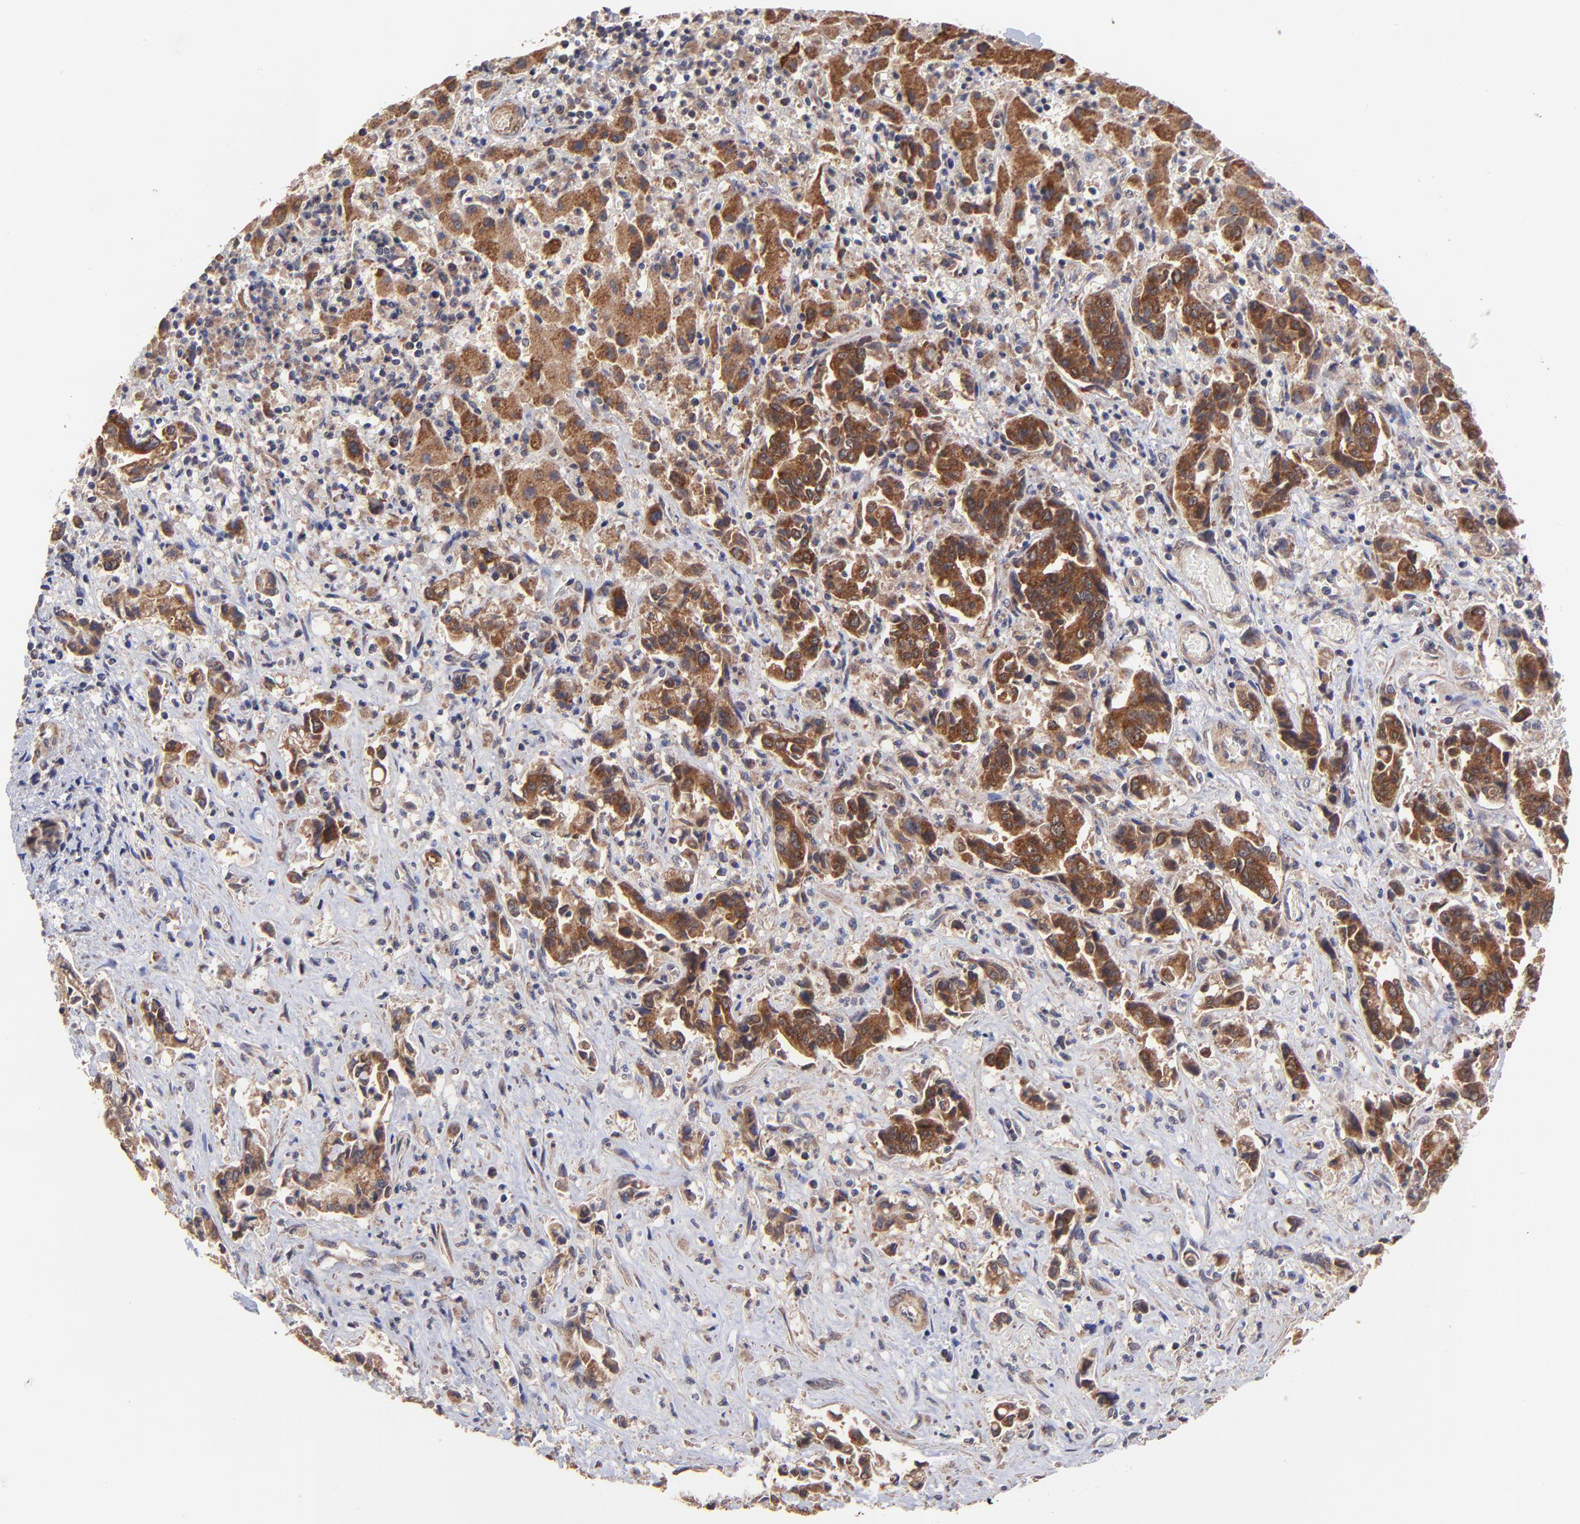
{"staining": {"intensity": "moderate", "quantity": ">75%", "location": "cytoplasmic/membranous"}, "tissue": "liver cancer", "cell_type": "Tumor cells", "image_type": "cancer", "snomed": [{"axis": "morphology", "description": "Cholangiocarcinoma"}, {"axis": "topography", "description": "Liver"}], "caption": "Liver cancer (cholangiocarcinoma) stained with IHC exhibits moderate cytoplasmic/membranous staining in about >75% of tumor cells.", "gene": "BAIAP2L2", "patient": {"sex": "male", "age": 57}}